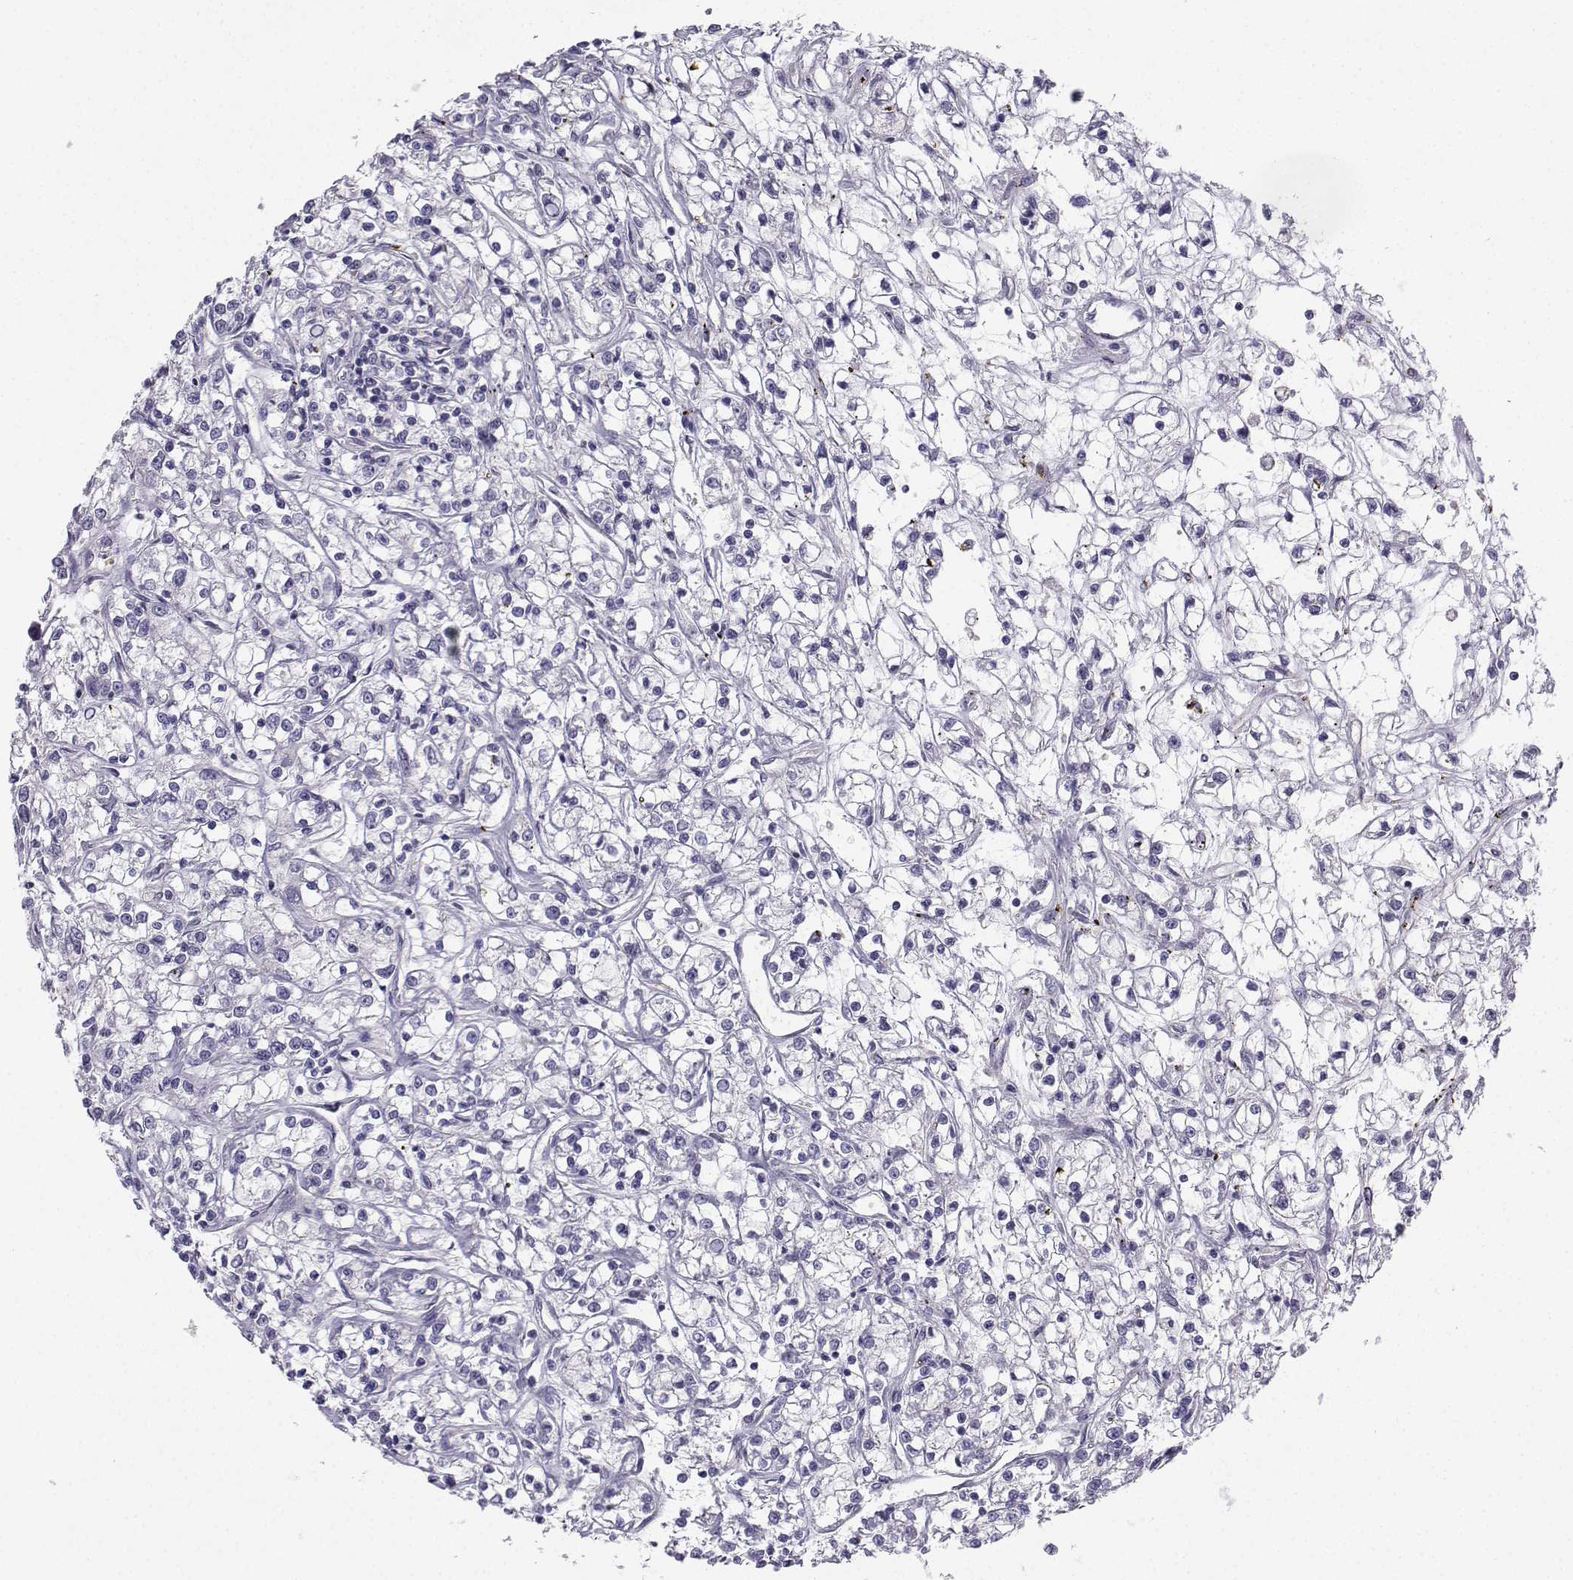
{"staining": {"intensity": "negative", "quantity": "none", "location": "none"}, "tissue": "renal cancer", "cell_type": "Tumor cells", "image_type": "cancer", "snomed": [{"axis": "morphology", "description": "Adenocarcinoma, NOS"}, {"axis": "topography", "description": "Kidney"}], "caption": "Renal cancer was stained to show a protein in brown. There is no significant positivity in tumor cells.", "gene": "CALY", "patient": {"sex": "female", "age": 59}}